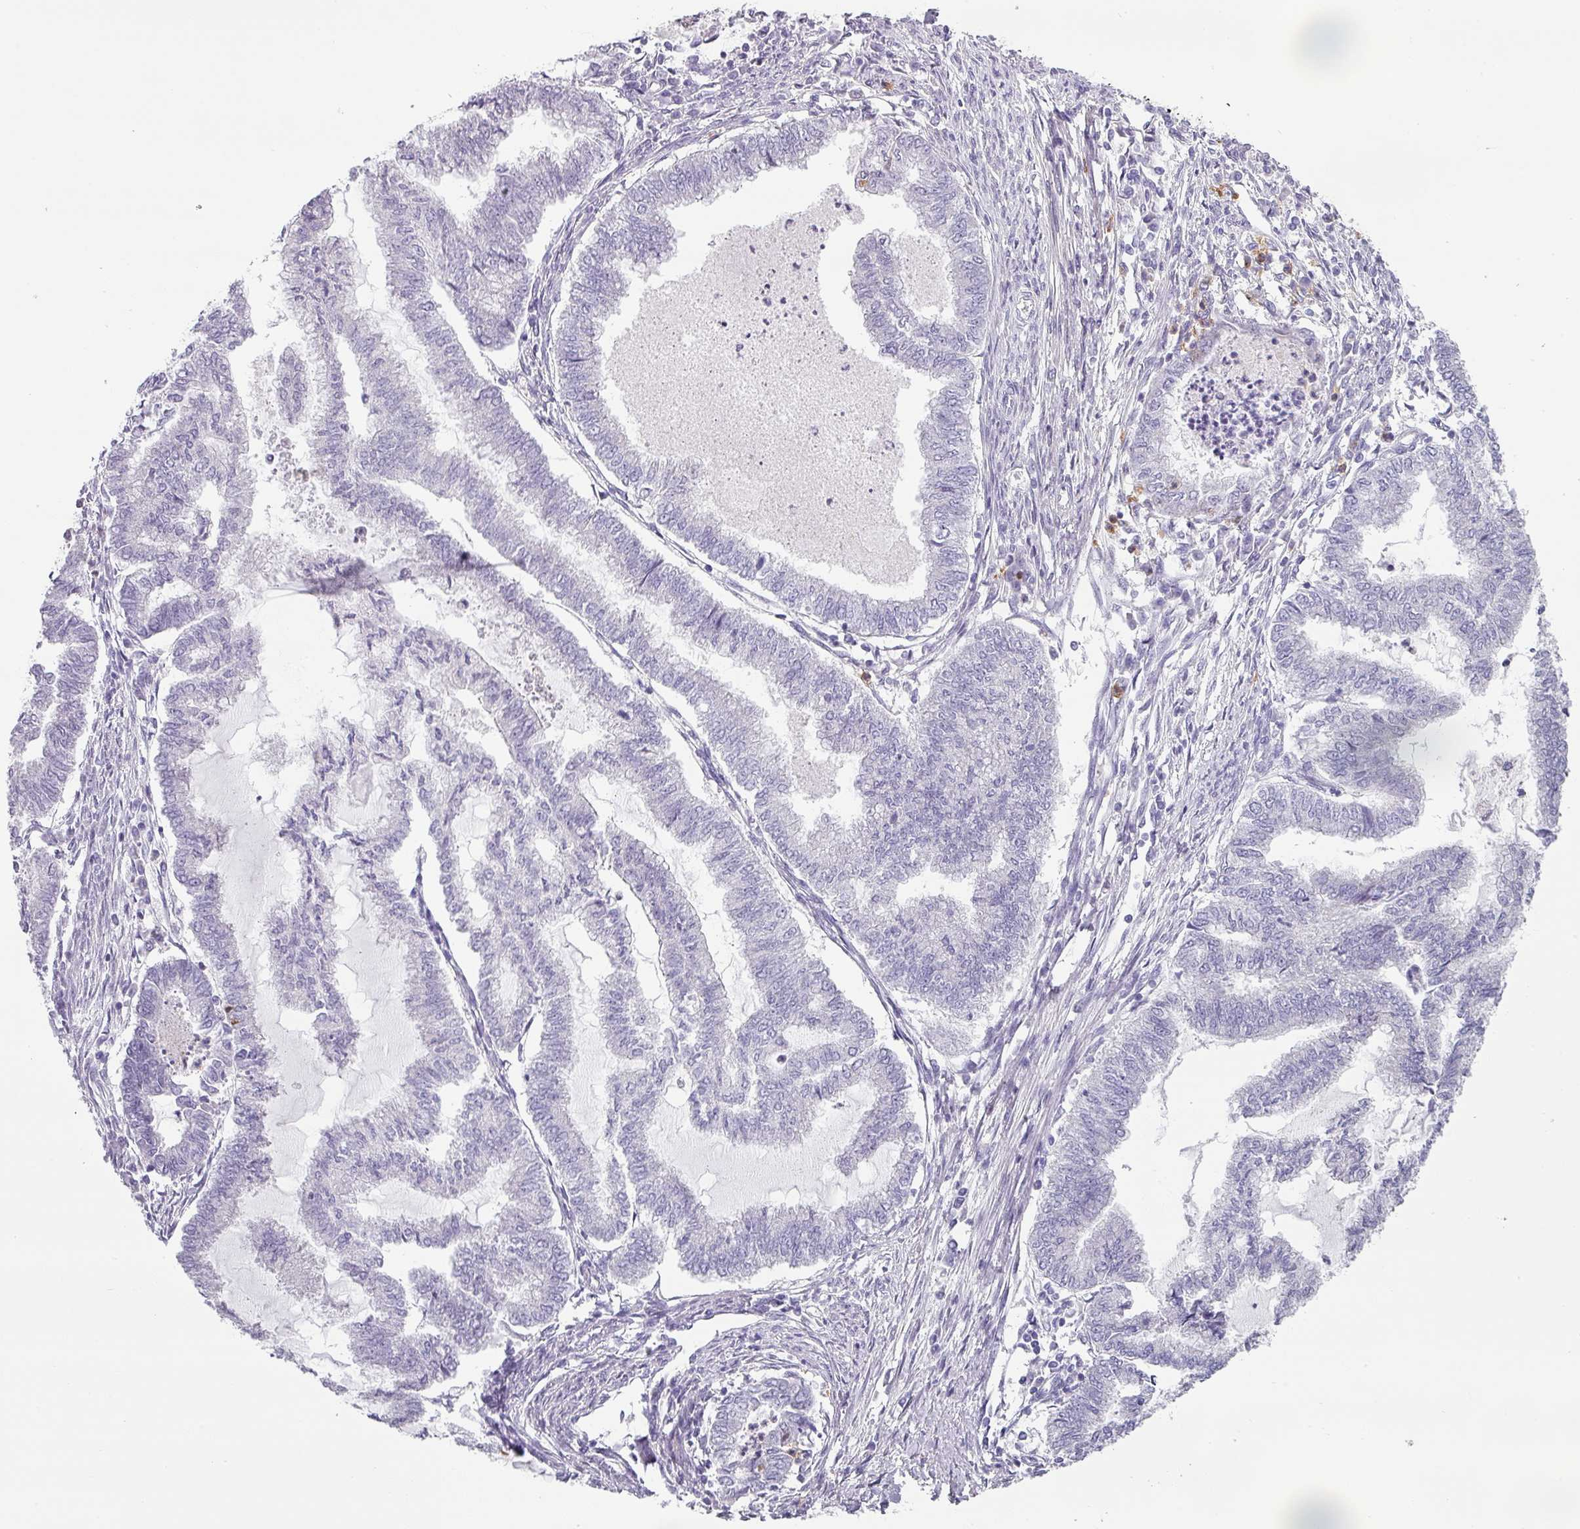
{"staining": {"intensity": "negative", "quantity": "none", "location": "none"}, "tissue": "endometrial cancer", "cell_type": "Tumor cells", "image_type": "cancer", "snomed": [{"axis": "morphology", "description": "Adenocarcinoma, NOS"}, {"axis": "topography", "description": "Endometrium"}], "caption": "High power microscopy histopathology image of an immunohistochemistry (IHC) micrograph of adenocarcinoma (endometrial), revealing no significant positivity in tumor cells.", "gene": "BTLA", "patient": {"sex": "female", "age": 79}}